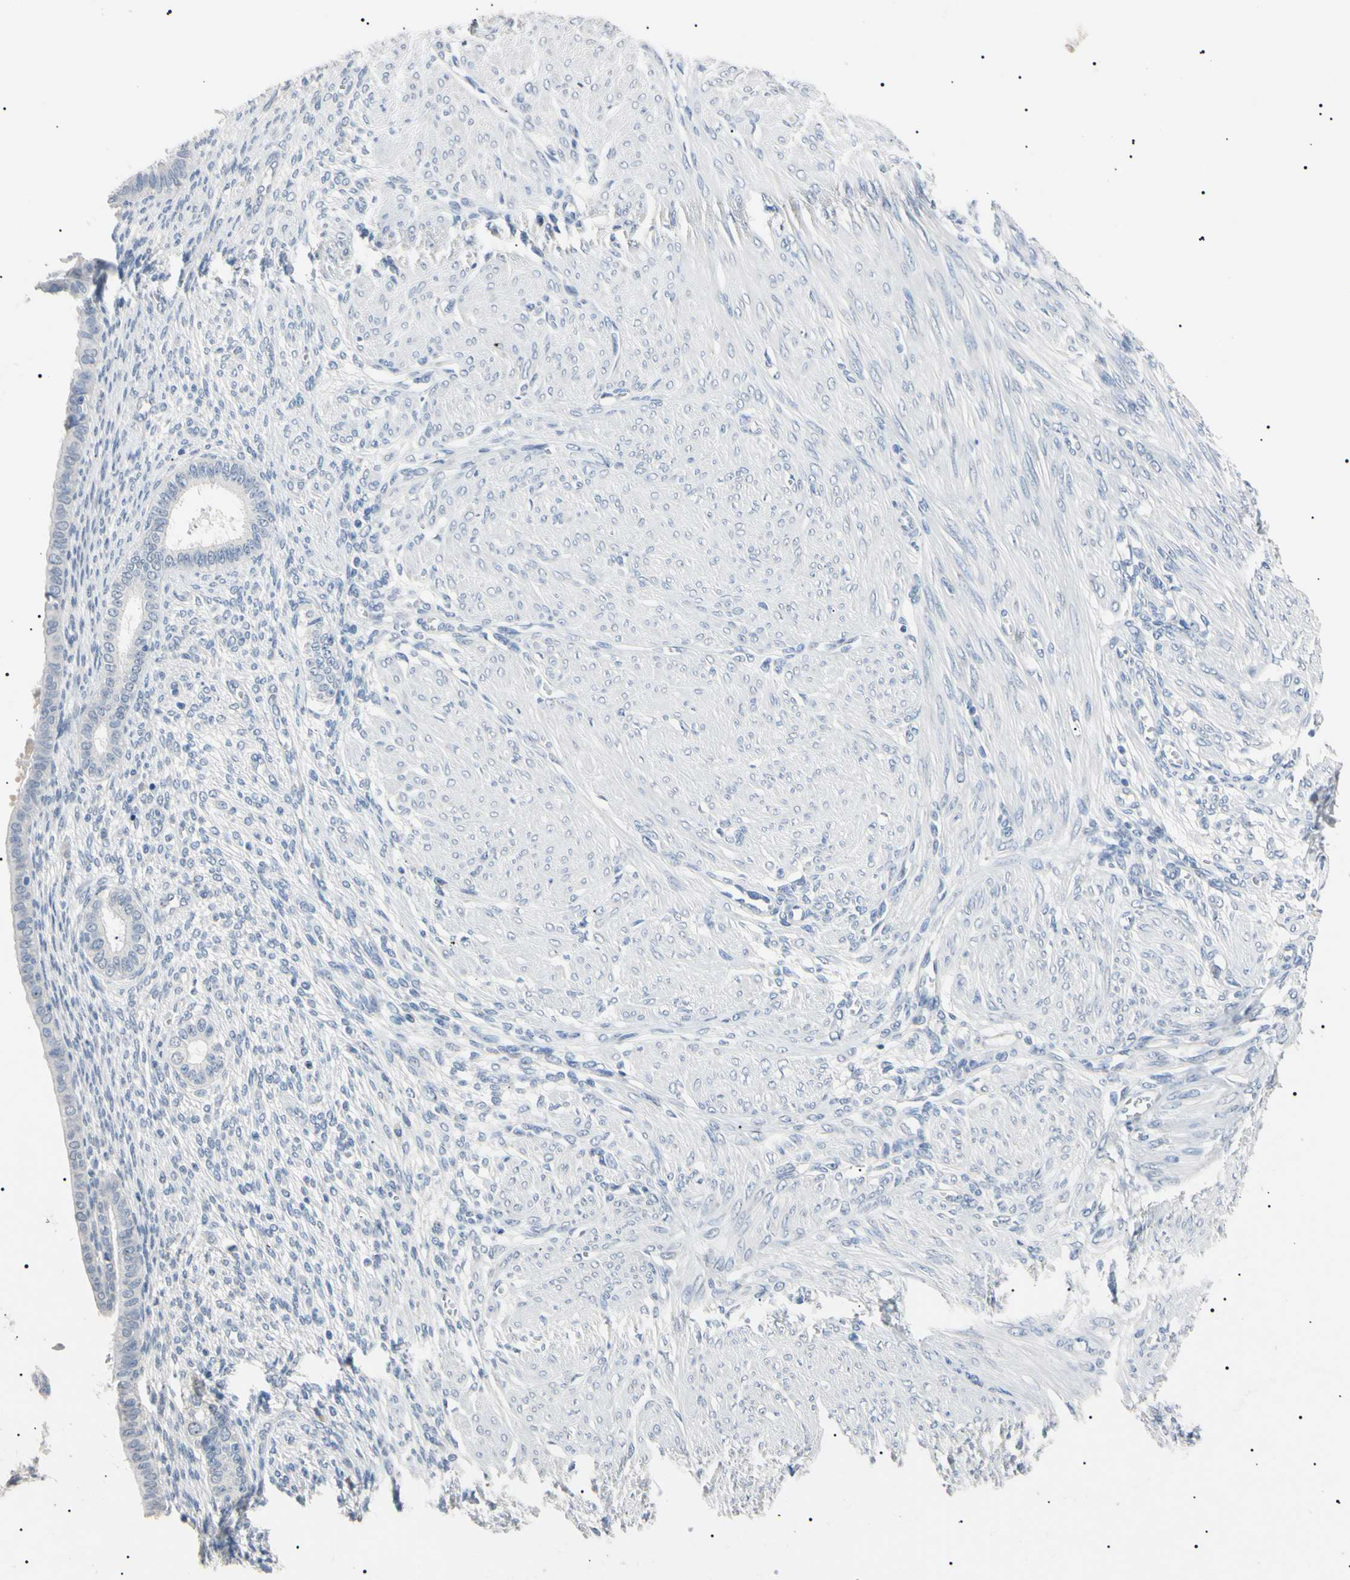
{"staining": {"intensity": "negative", "quantity": "none", "location": "none"}, "tissue": "endometrium", "cell_type": "Cells in endometrial stroma", "image_type": "normal", "snomed": [{"axis": "morphology", "description": "Normal tissue, NOS"}, {"axis": "topography", "description": "Endometrium"}], "caption": "This is a image of IHC staining of benign endometrium, which shows no staining in cells in endometrial stroma. (Immunohistochemistry (ihc), brightfield microscopy, high magnification).", "gene": "CGB3", "patient": {"sex": "female", "age": 72}}